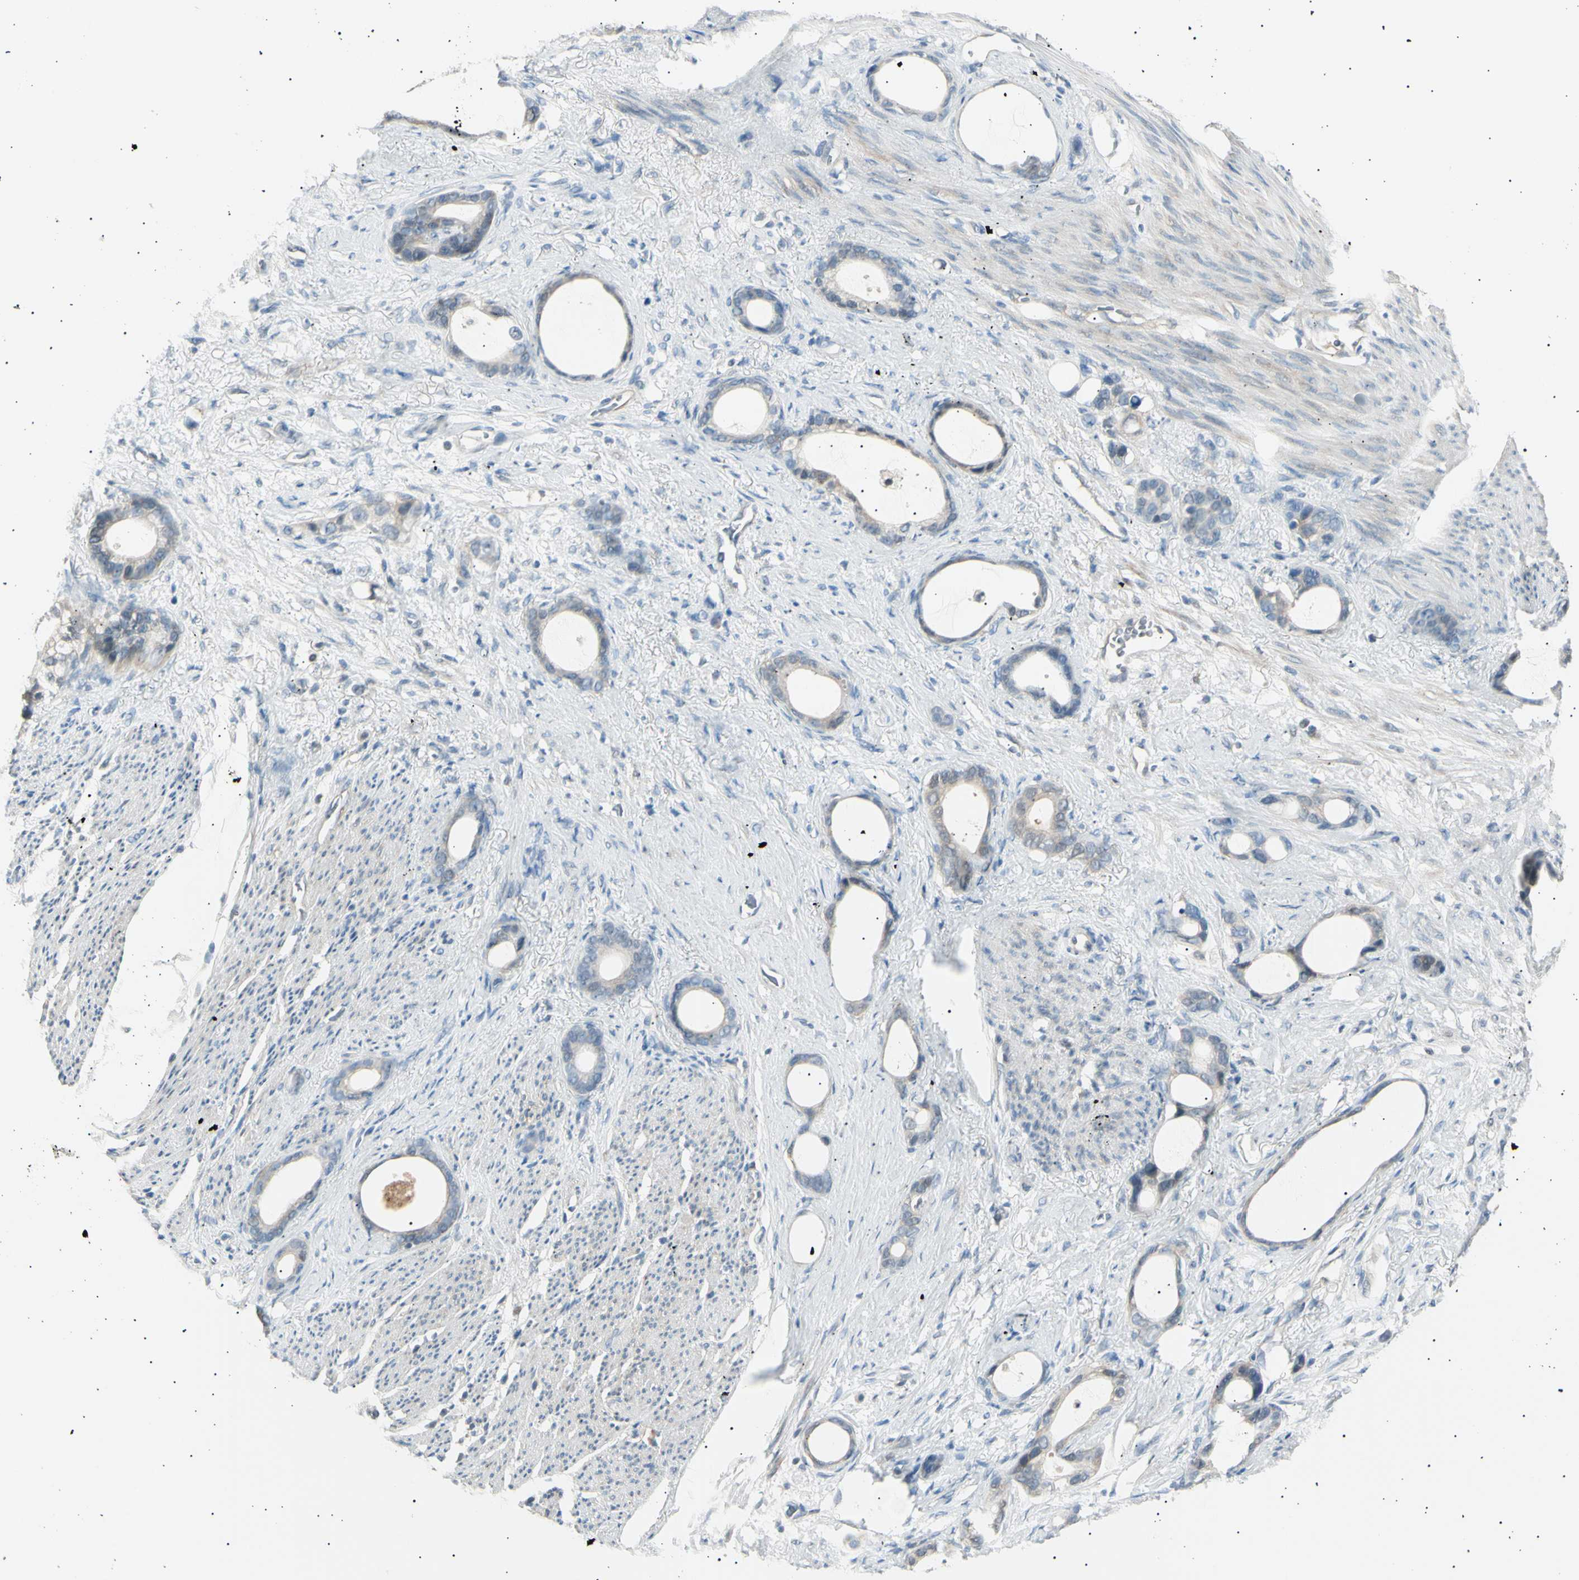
{"staining": {"intensity": "weak", "quantity": "25%-75%", "location": "cytoplasmic/membranous"}, "tissue": "stomach cancer", "cell_type": "Tumor cells", "image_type": "cancer", "snomed": [{"axis": "morphology", "description": "Adenocarcinoma, NOS"}, {"axis": "topography", "description": "Stomach"}], "caption": "Stomach cancer (adenocarcinoma) stained with immunohistochemistry reveals weak cytoplasmic/membranous expression in approximately 25%-75% of tumor cells.", "gene": "LHPP", "patient": {"sex": "female", "age": 75}}